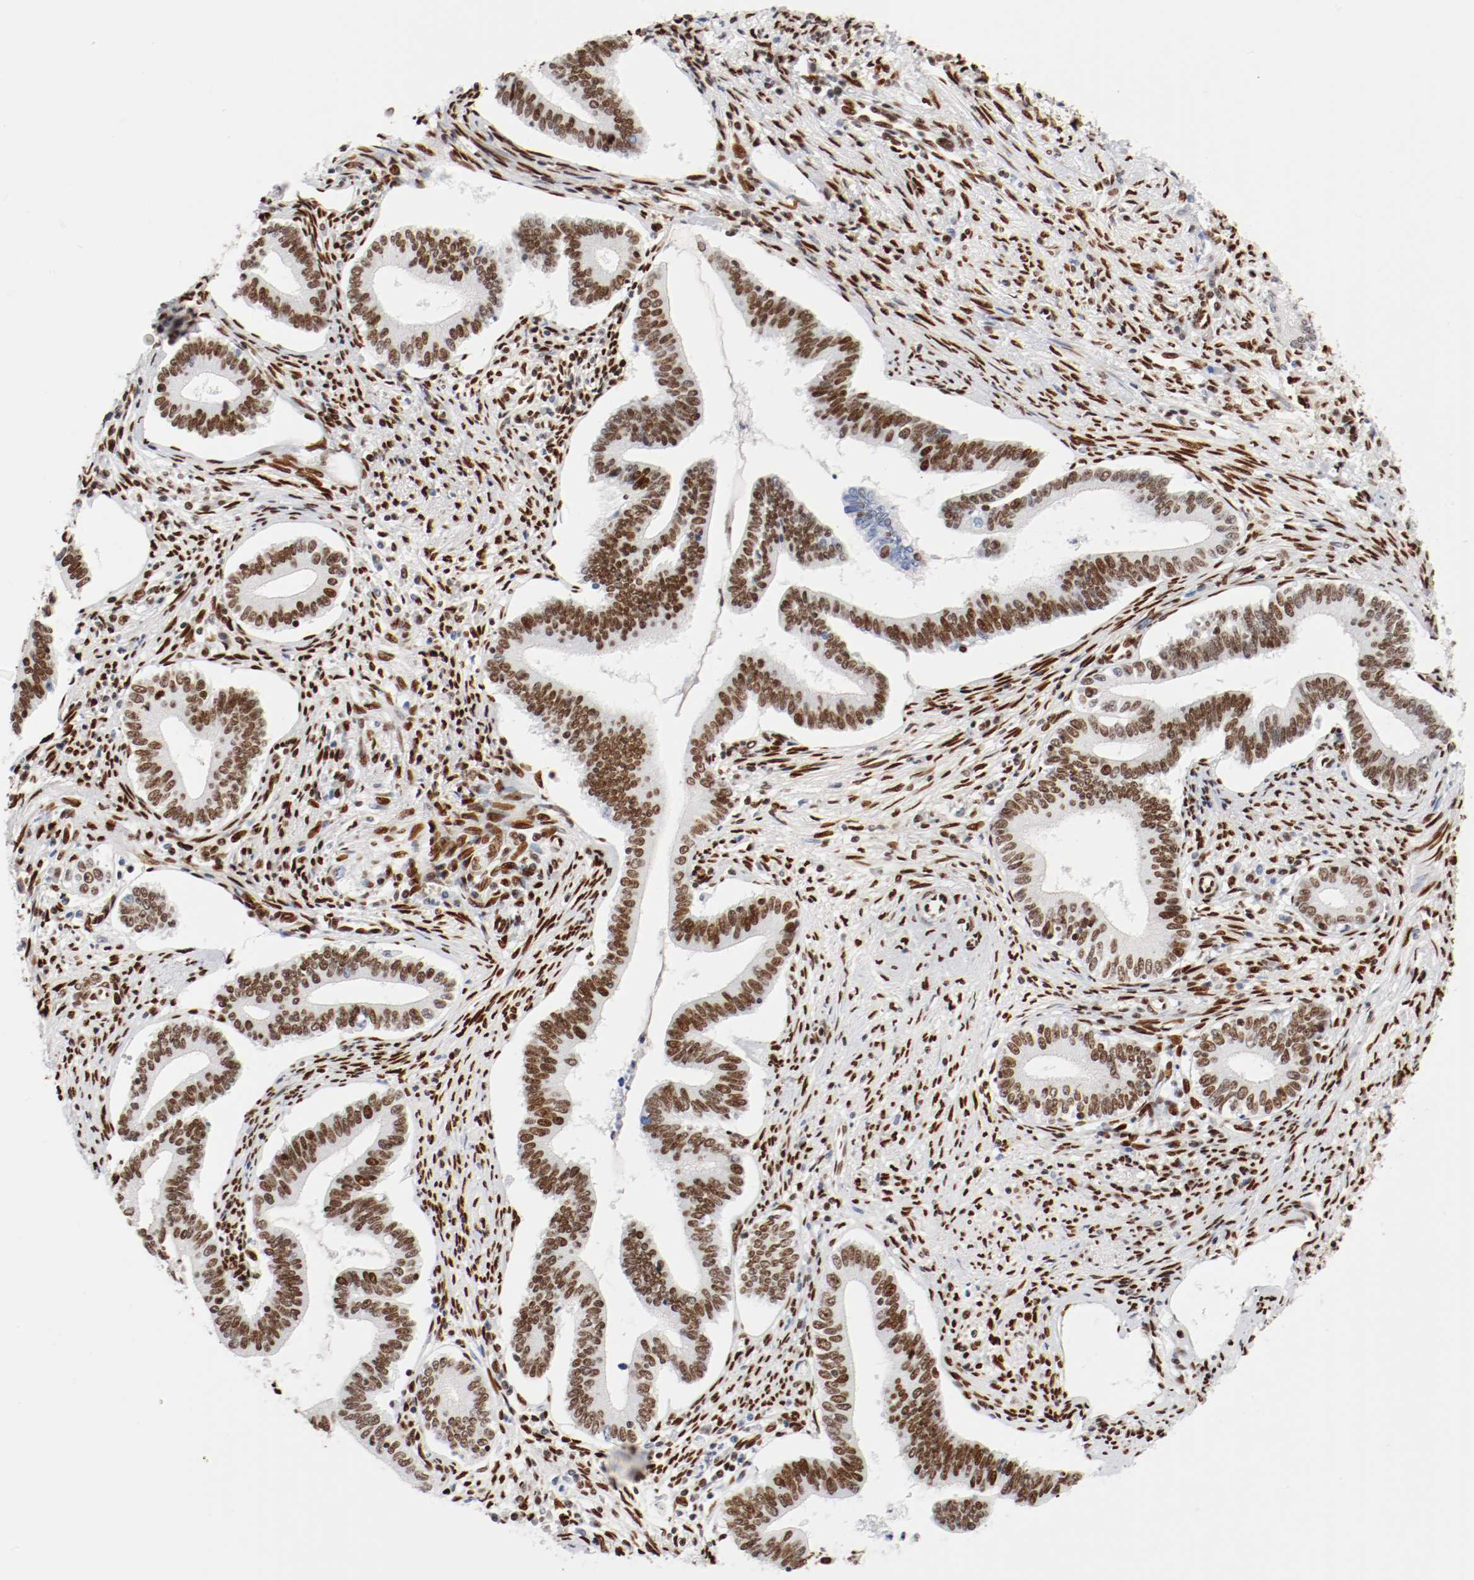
{"staining": {"intensity": "moderate", "quantity": ">75%", "location": "nuclear"}, "tissue": "cervical cancer", "cell_type": "Tumor cells", "image_type": "cancer", "snomed": [{"axis": "morphology", "description": "Adenocarcinoma, NOS"}, {"axis": "topography", "description": "Cervix"}], "caption": "Cervical adenocarcinoma stained with IHC shows moderate nuclear positivity in approximately >75% of tumor cells. The protein is stained brown, and the nuclei are stained in blue (DAB (3,3'-diaminobenzidine) IHC with brightfield microscopy, high magnification).", "gene": "CTBP1", "patient": {"sex": "female", "age": 36}}